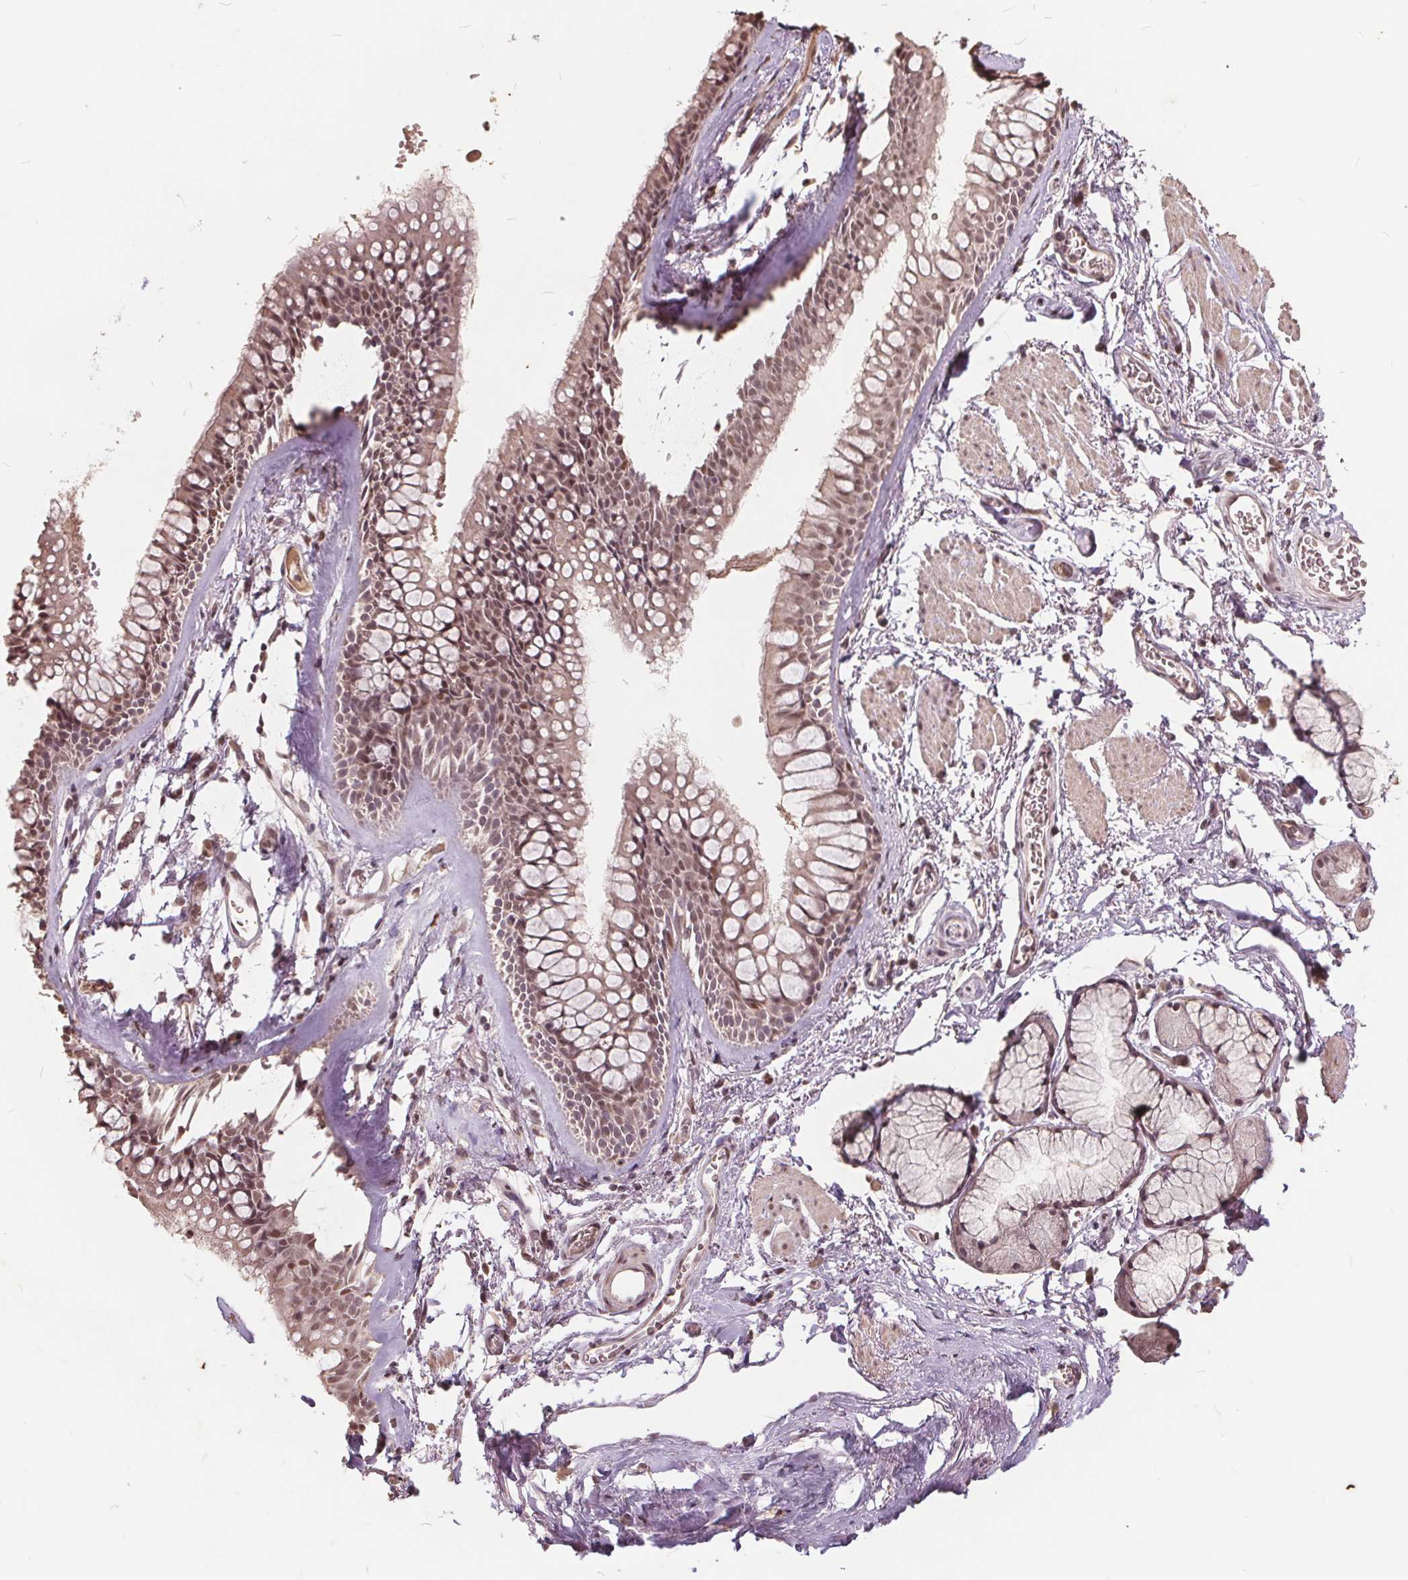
{"staining": {"intensity": "moderate", "quantity": "25%-75%", "location": "nuclear"}, "tissue": "adipose tissue", "cell_type": "Adipocytes", "image_type": "normal", "snomed": [{"axis": "morphology", "description": "Normal tissue, NOS"}, {"axis": "topography", "description": "Cartilage tissue"}, {"axis": "topography", "description": "Bronchus"}], "caption": "Moderate nuclear positivity is seen in about 25%-75% of adipocytes in normal adipose tissue. (Stains: DAB in brown, nuclei in blue, Microscopy: brightfield microscopy at high magnification).", "gene": "DNMT3B", "patient": {"sex": "female", "age": 79}}